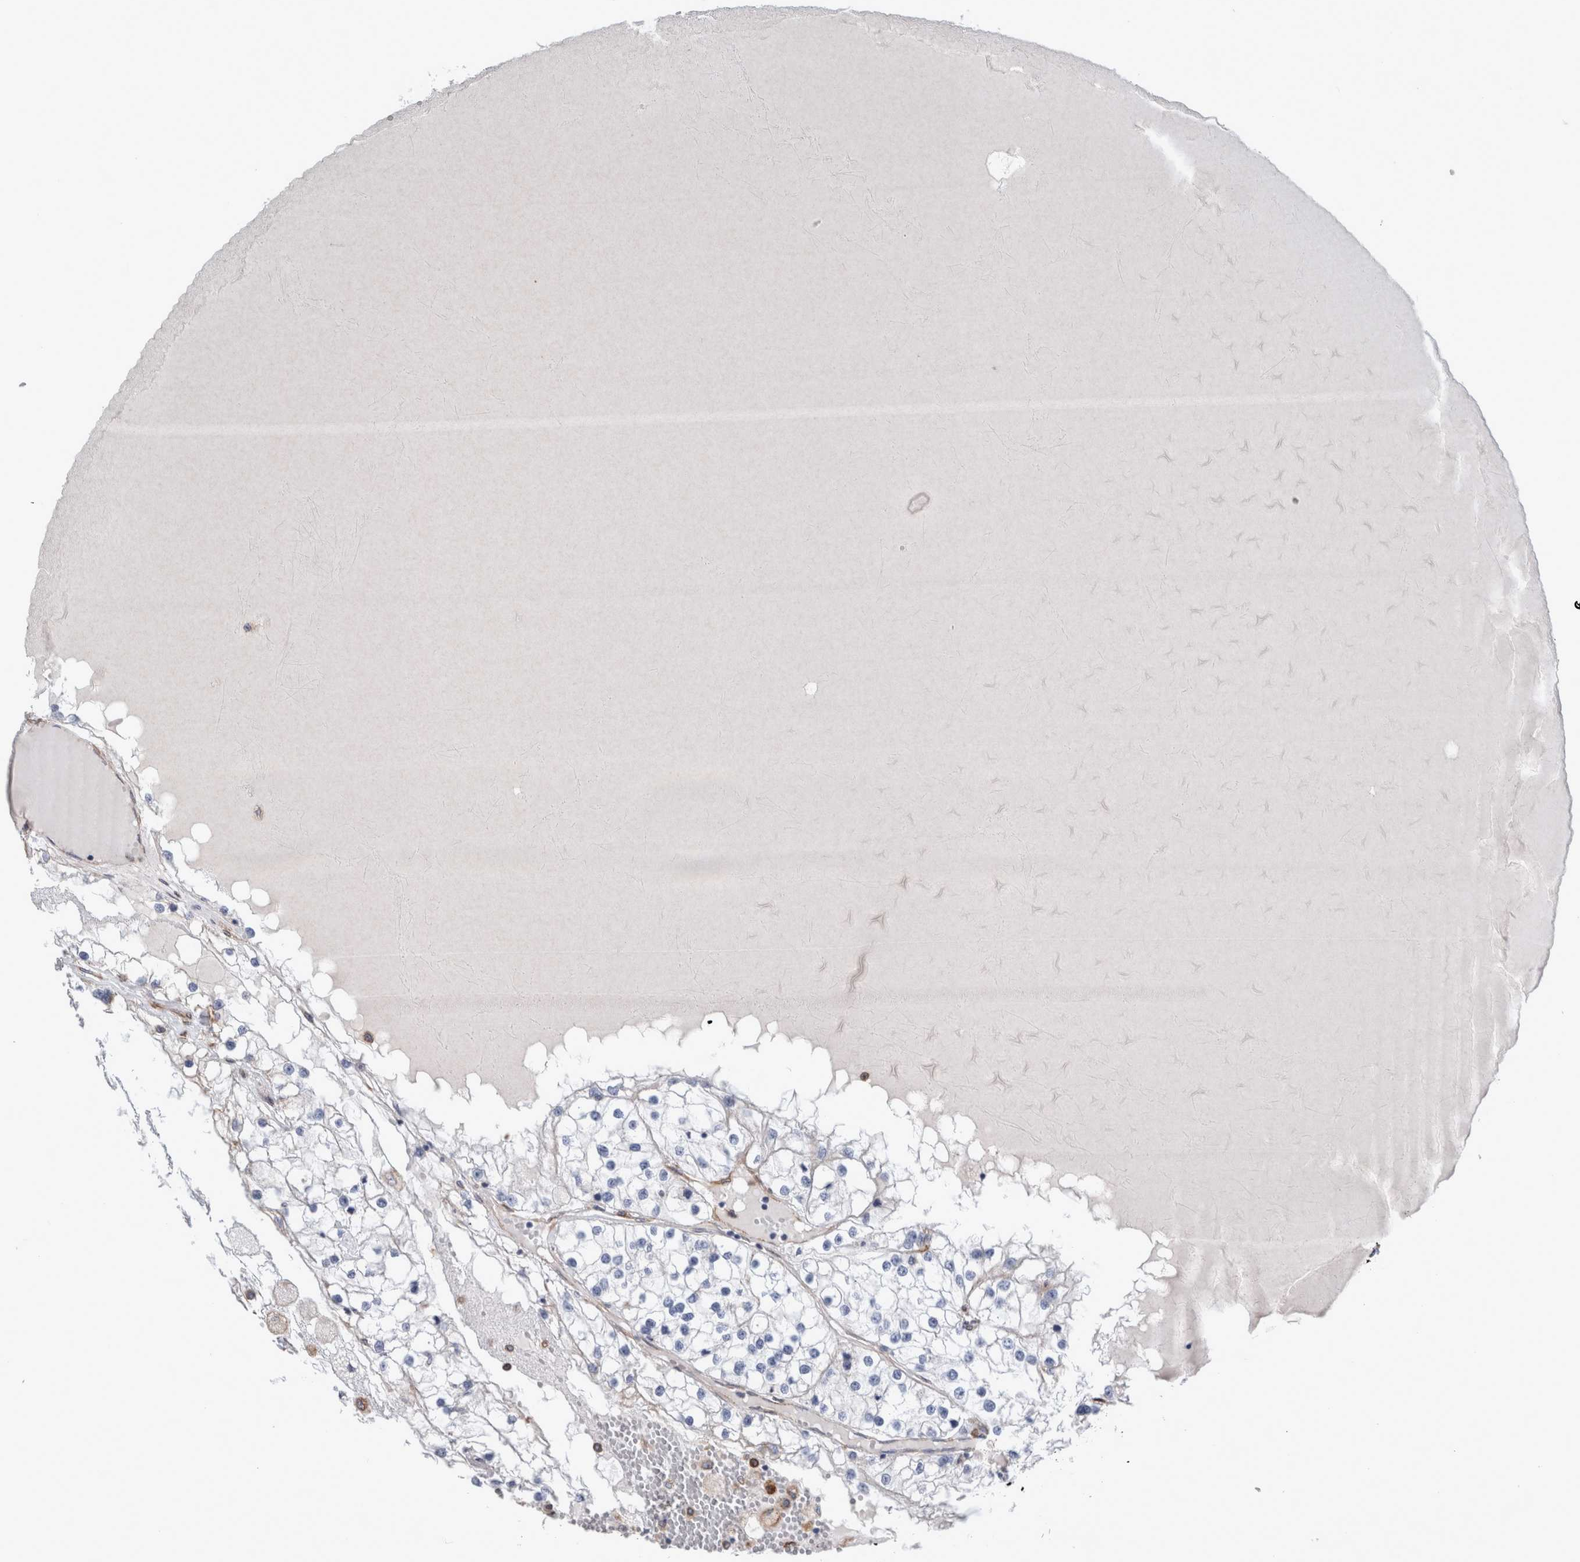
{"staining": {"intensity": "negative", "quantity": "none", "location": "none"}, "tissue": "renal cancer", "cell_type": "Tumor cells", "image_type": "cancer", "snomed": [{"axis": "morphology", "description": "Adenocarcinoma, NOS"}, {"axis": "topography", "description": "Kidney"}], "caption": "Histopathology image shows no protein expression in tumor cells of renal cancer (adenocarcinoma) tissue.", "gene": "PLEC", "patient": {"sex": "male", "age": 68}}